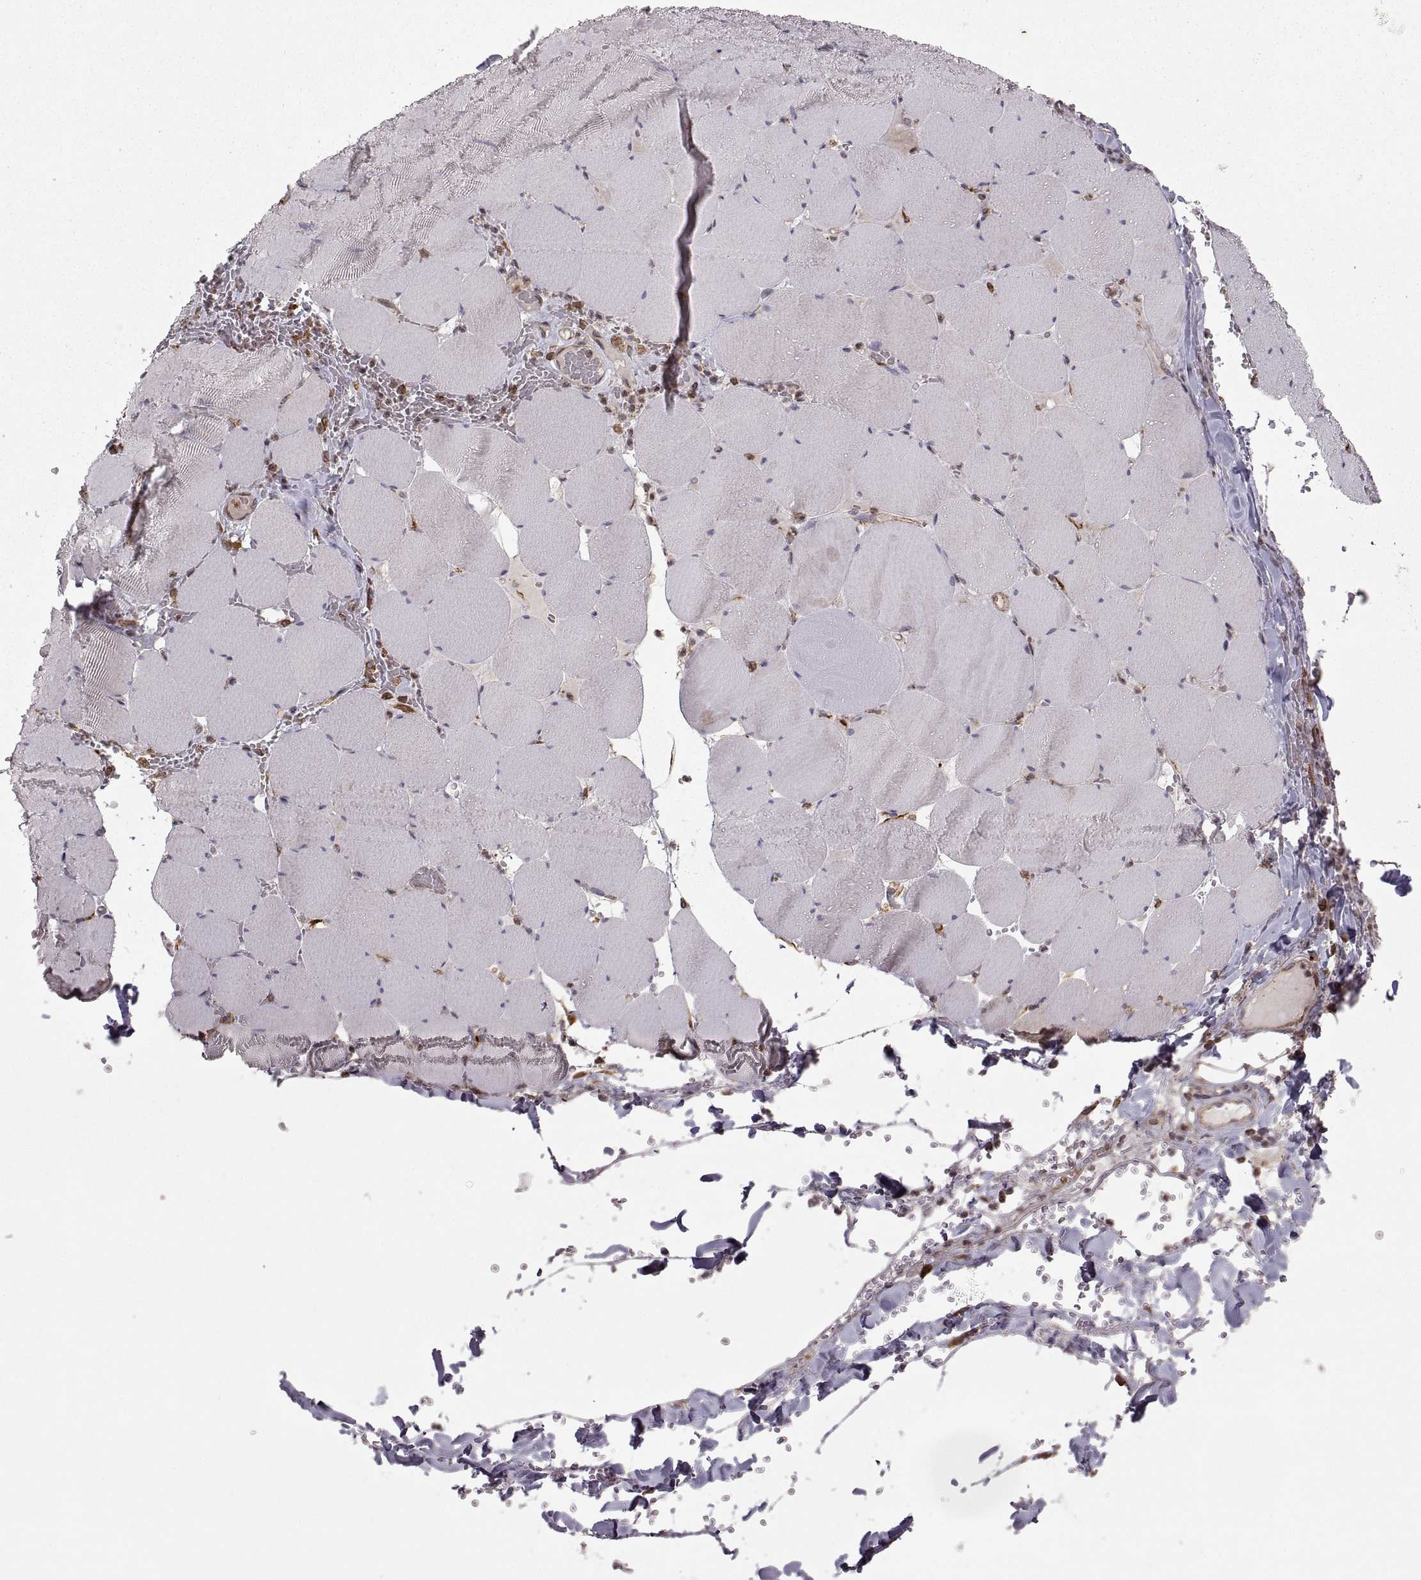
{"staining": {"intensity": "negative", "quantity": "none", "location": "none"}, "tissue": "skeletal muscle", "cell_type": "Myocytes", "image_type": "normal", "snomed": [{"axis": "morphology", "description": "Normal tissue, NOS"}, {"axis": "morphology", "description": "Malignant melanoma, Metastatic site"}, {"axis": "topography", "description": "Skeletal muscle"}], "caption": "This is an immunohistochemistry histopathology image of unremarkable human skeletal muscle. There is no positivity in myocytes.", "gene": "PDIA3", "patient": {"sex": "male", "age": 50}}